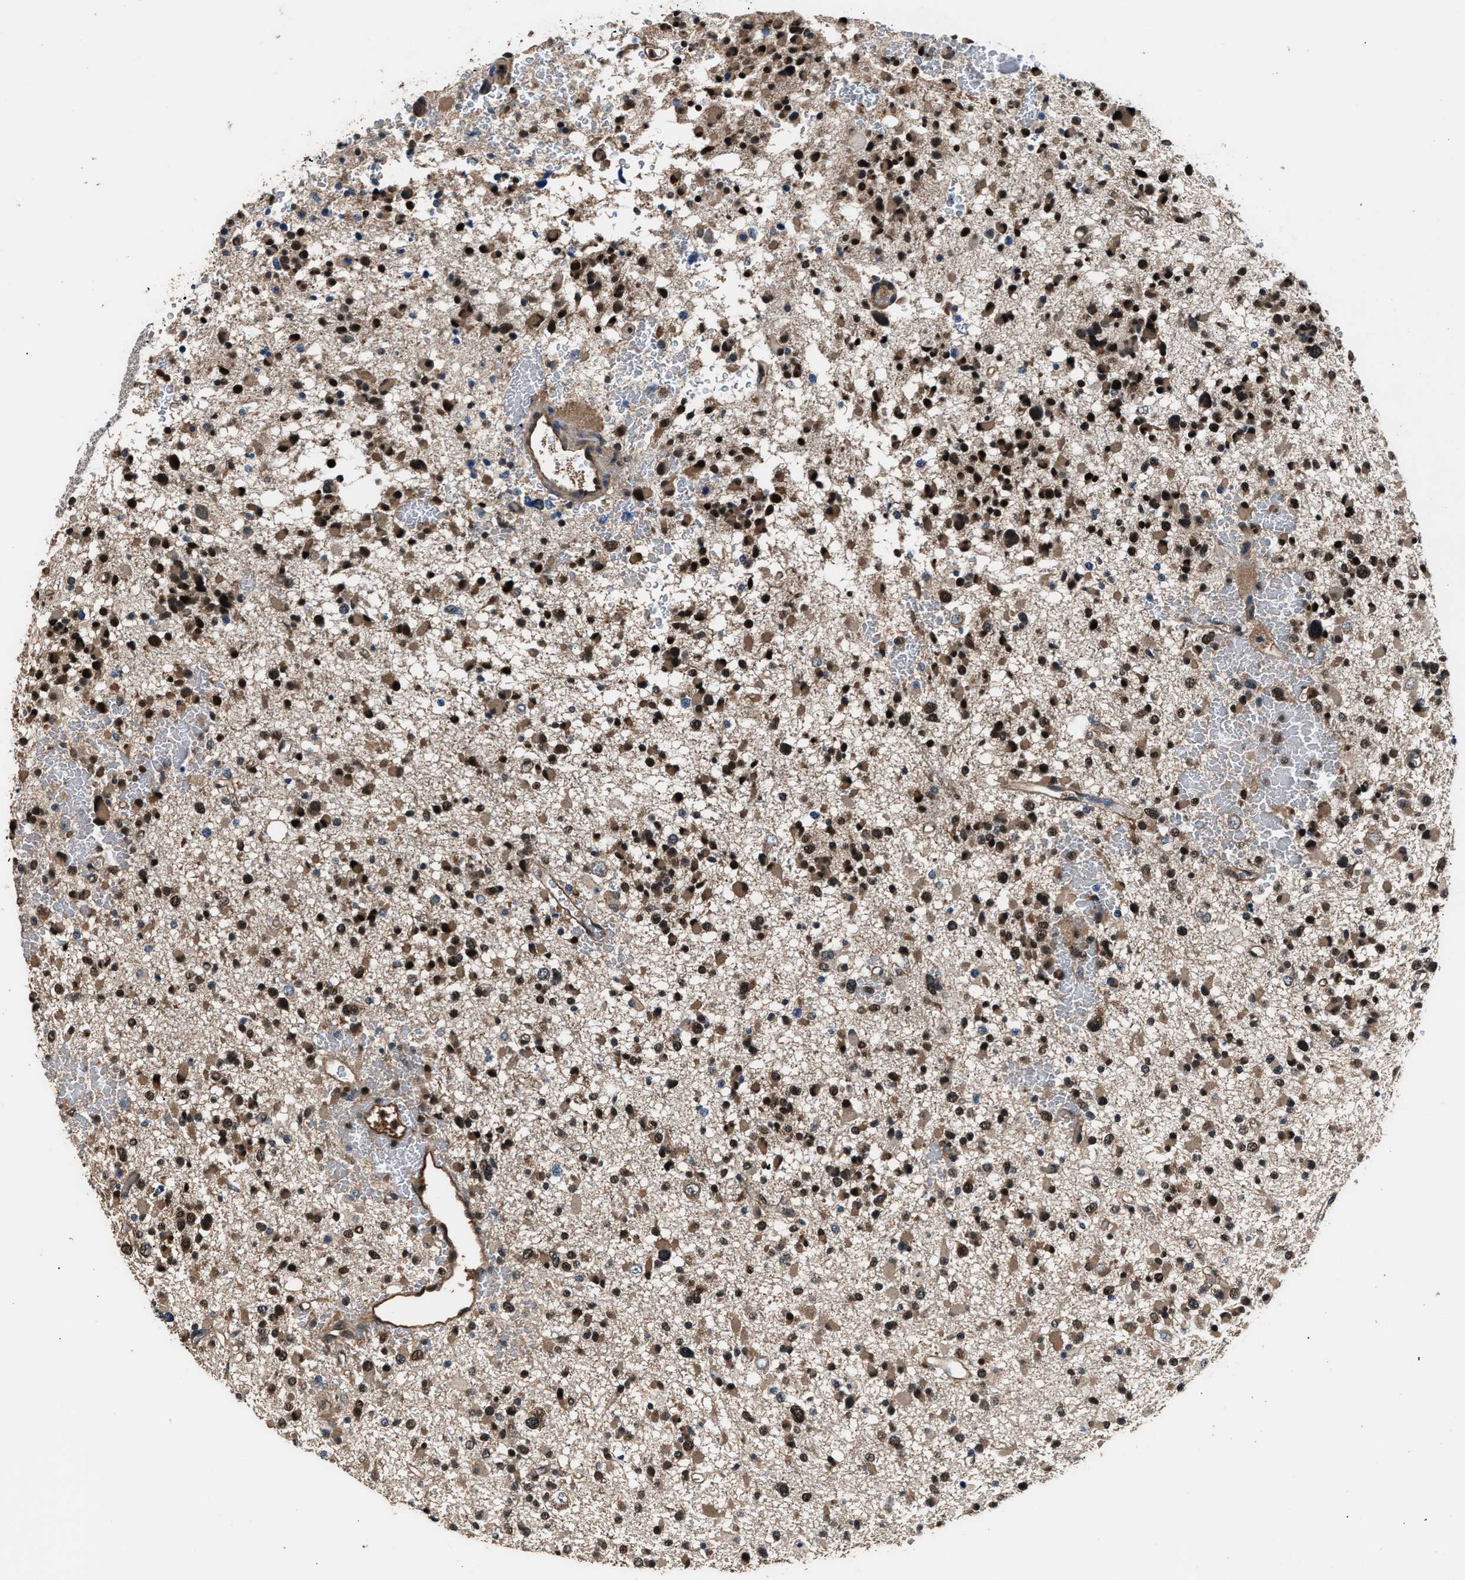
{"staining": {"intensity": "strong", "quantity": "25%-75%", "location": "cytoplasmic/membranous,nuclear"}, "tissue": "glioma", "cell_type": "Tumor cells", "image_type": "cancer", "snomed": [{"axis": "morphology", "description": "Glioma, malignant, Low grade"}, {"axis": "topography", "description": "Brain"}], "caption": "High-power microscopy captured an immunohistochemistry histopathology image of glioma, revealing strong cytoplasmic/membranous and nuclear positivity in about 25%-75% of tumor cells. (DAB = brown stain, brightfield microscopy at high magnification).", "gene": "DFFA", "patient": {"sex": "female", "age": 22}}